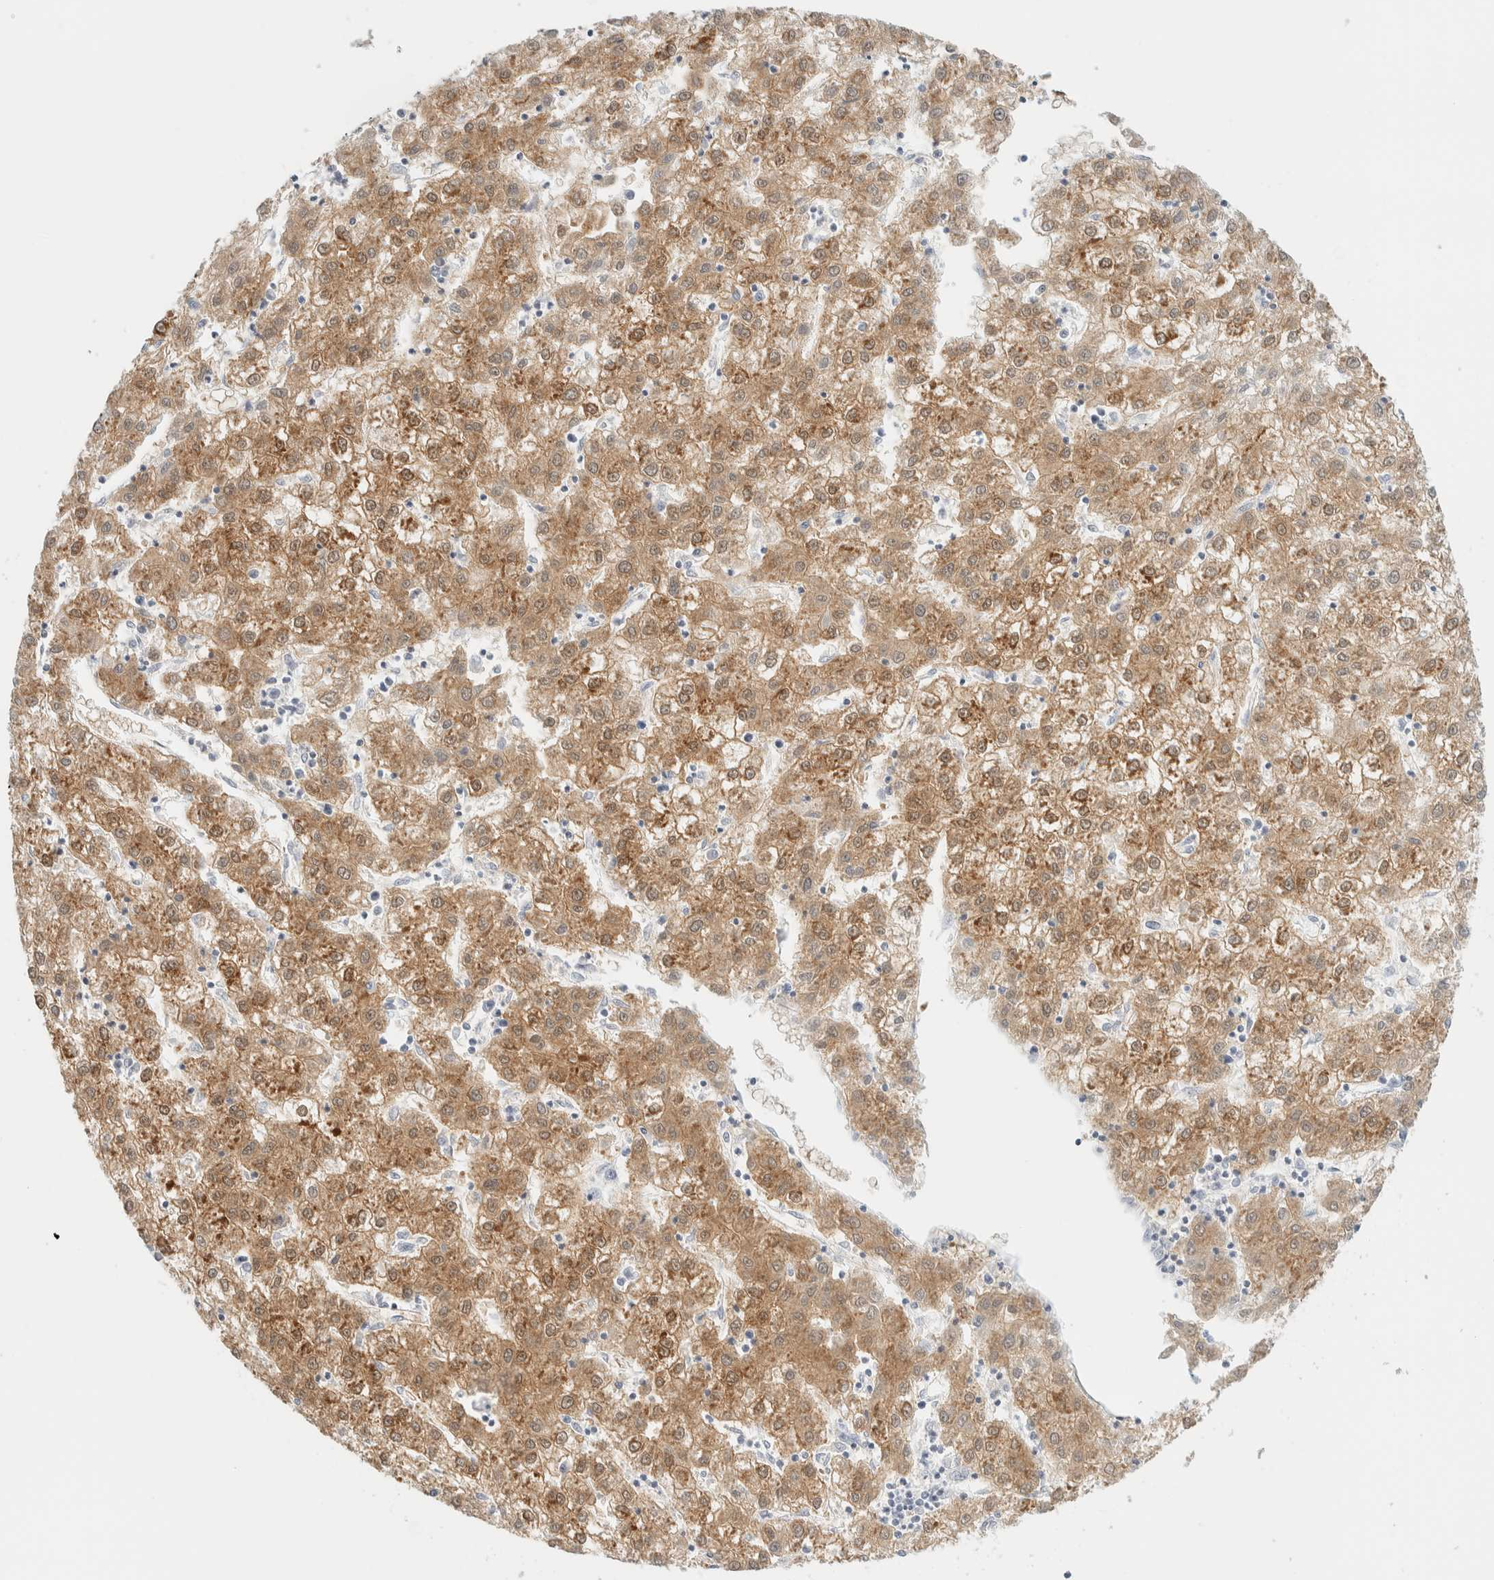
{"staining": {"intensity": "moderate", "quantity": ">75%", "location": "cytoplasmic/membranous"}, "tissue": "liver cancer", "cell_type": "Tumor cells", "image_type": "cancer", "snomed": [{"axis": "morphology", "description": "Carcinoma, Hepatocellular, NOS"}, {"axis": "topography", "description": "Liver"}], "caption": "Tumor cells exhibit medium levels of moderate cytoplasmic/membranous expression in approximately >75% of cells in liver cancer. (DAB = brown stain, brightfield microscopy at high magnification).", "gene": "PCYT2", "patient": {"sex": "male", "age": 72}}